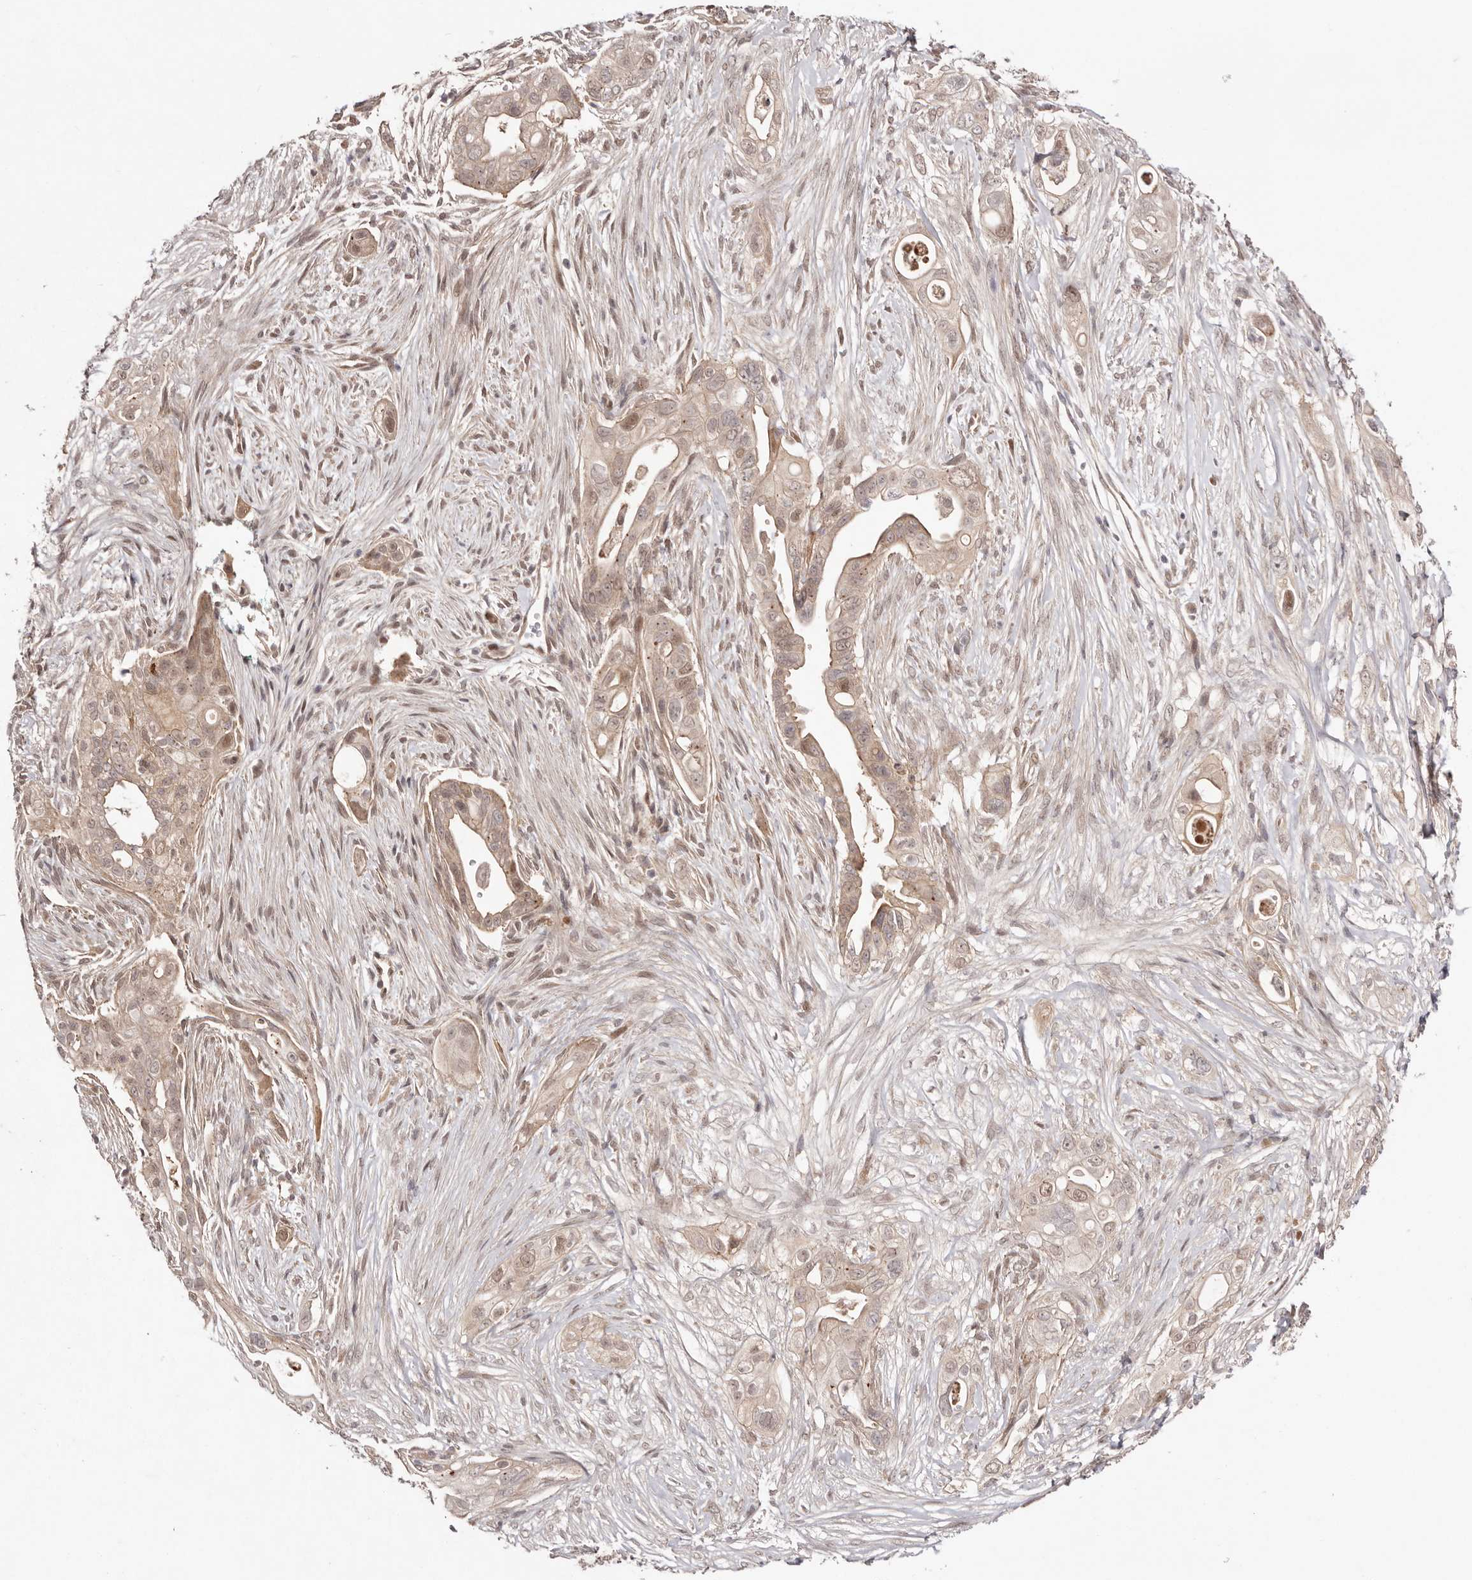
{"staining": {"intensity": "weak", "quantity": ">75%", "location": "cytoplasmic/membranous,nuclear"}, "tissue": "pancreatic cancer", "cell_type": "Tumor cells", "image_type": "cancer", "snomed": [{"axis": "morphology", "description": "Adenocarcinoma, NOS"}, {"axis": "topography", "description": "Pancreas"}], "caption": "Immunohistochemical staining of human pancreatic cancer reveals low levels of weak cytoplasmic/membranous and nuclear protein expression in about >75% of tumor cells.", "gene": "EGR3", "patient": {"sex": "male", "age": 53}}